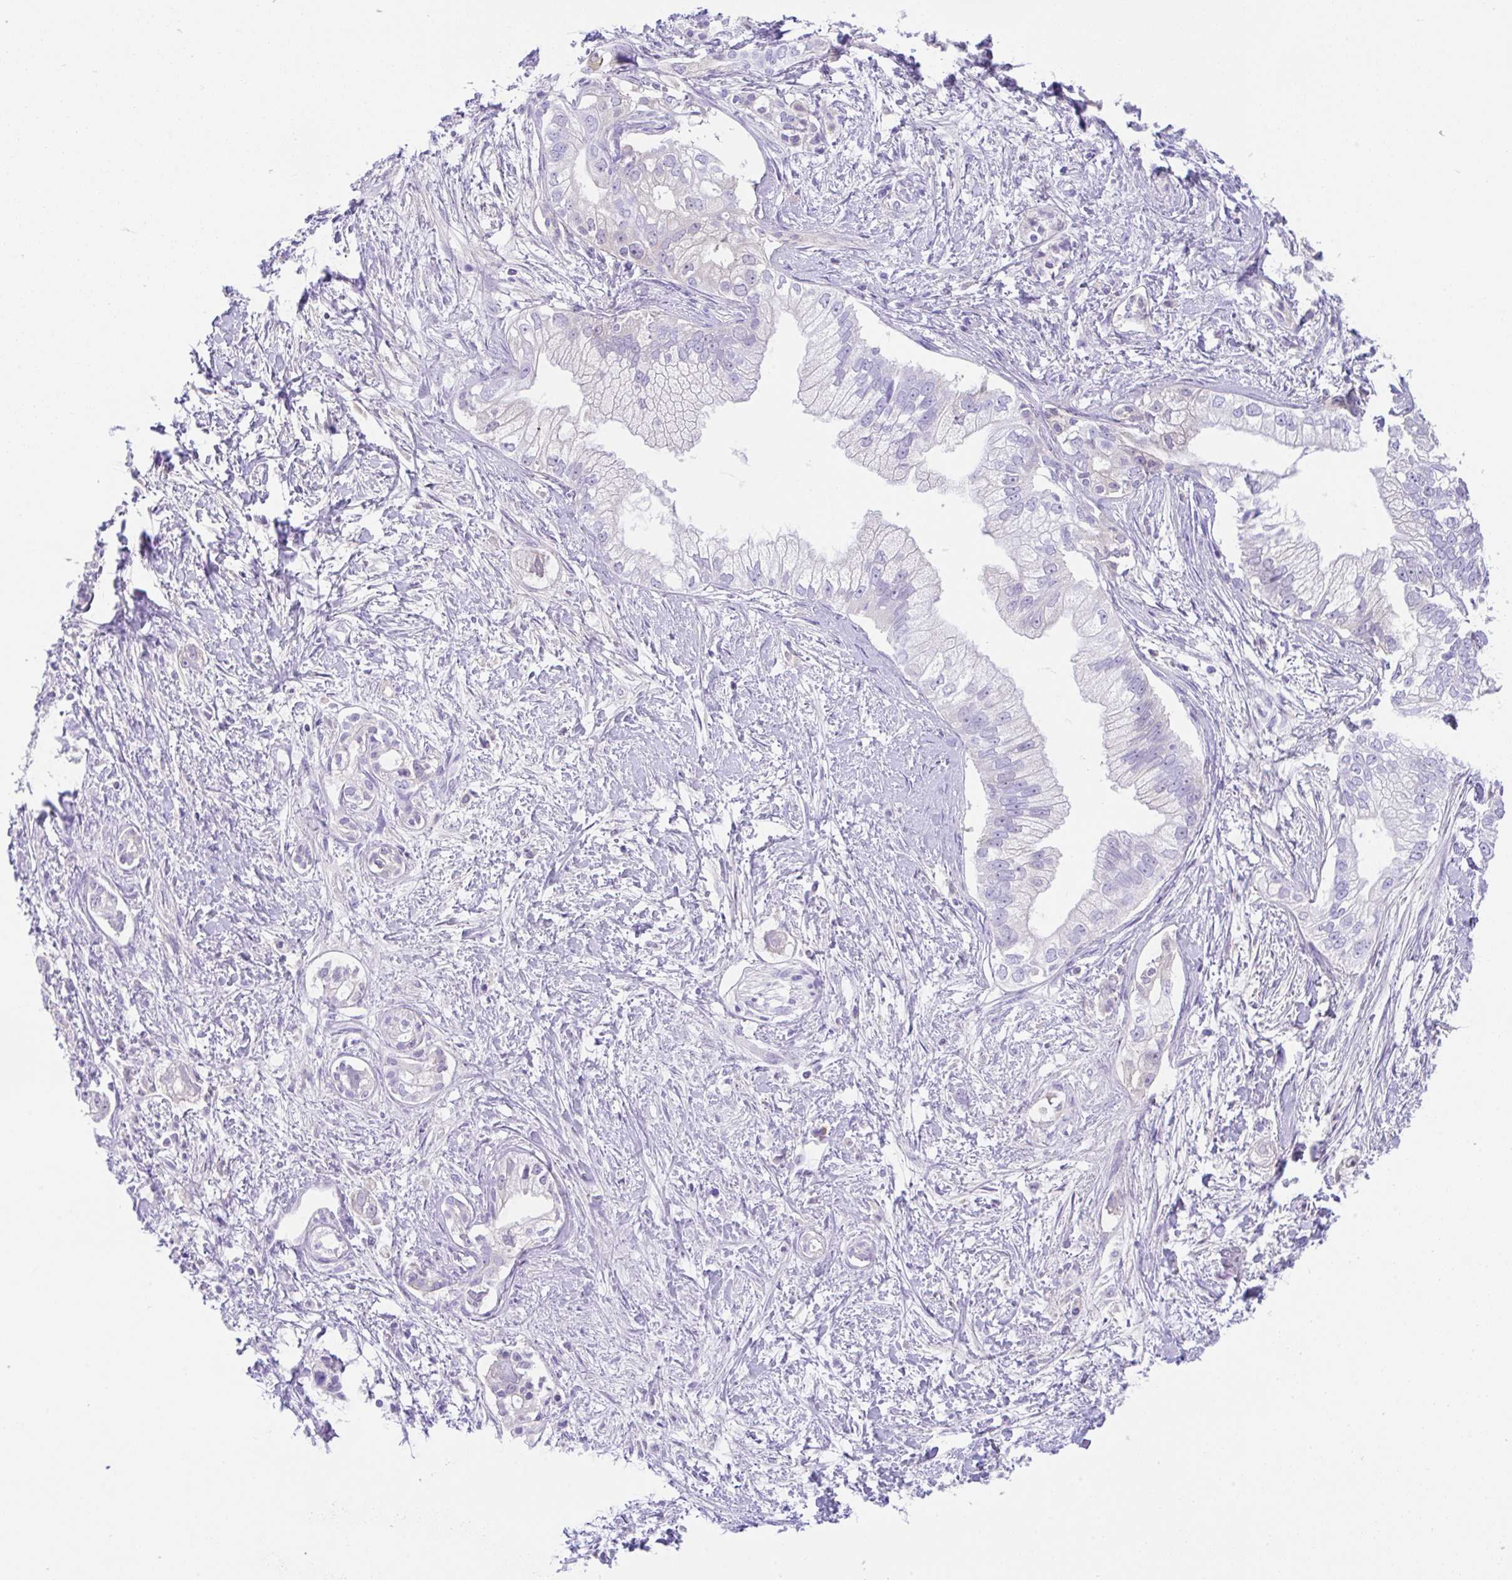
{"staining": {"intensity": "weak", "quantity": "<25%", "location": "cytoplasmic/membranous"}, "tissue": "pancreatic cancer", "cell_type": "Tumor cells", "image_type": "cancer", "snomed": [{"axis": "morphology", "description": "Adenocarcinoma, NOS"}, {"axis": "topography", "description": "Pancreas"}], "caption": "Tumor cells are negative for protein expression in human pancreatic cancer (adenocarcinoma). (DAB immunohistochemistry with hematoxylin counter stain).", "gene": "CPA1", "patient": {"sex": "male", "age": 70}}